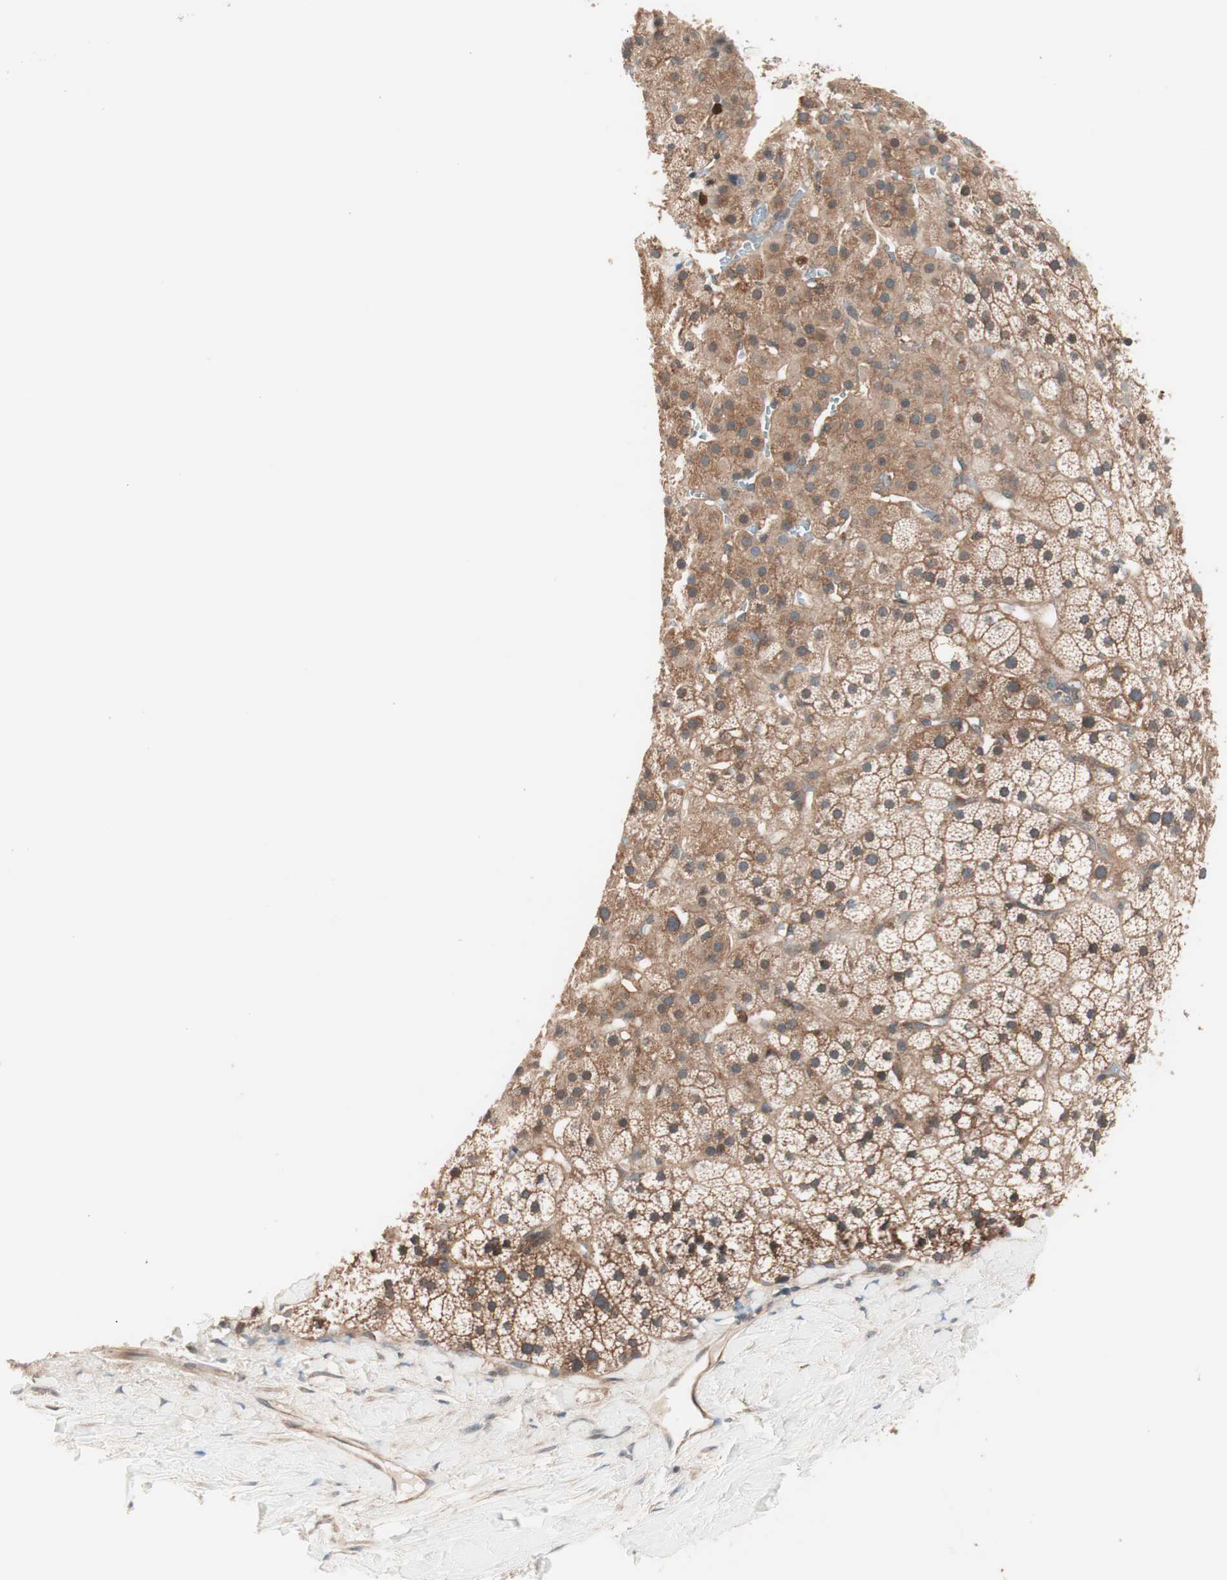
{"staining": {"intensity": "moderate", "quantity": ">75%", "location": "cytoplasmic/membranous"}, "tissue": "adrenal gland", "cell_type": "Glandular cells", "image_type": "normal", "snomed": [{"axis": "morphology", "description": "Normal tissue, NOS"}, {"axis": "topography", "description": "Adrenal gland"}], "caption": "The photomicrograph displays a brown stain indicating the presence of a protein in the cytoplasmic/membranous of glandular cells in adrenal gland.", "gene": "TSG101", "patient": {"sex": "male", "age": 35}}